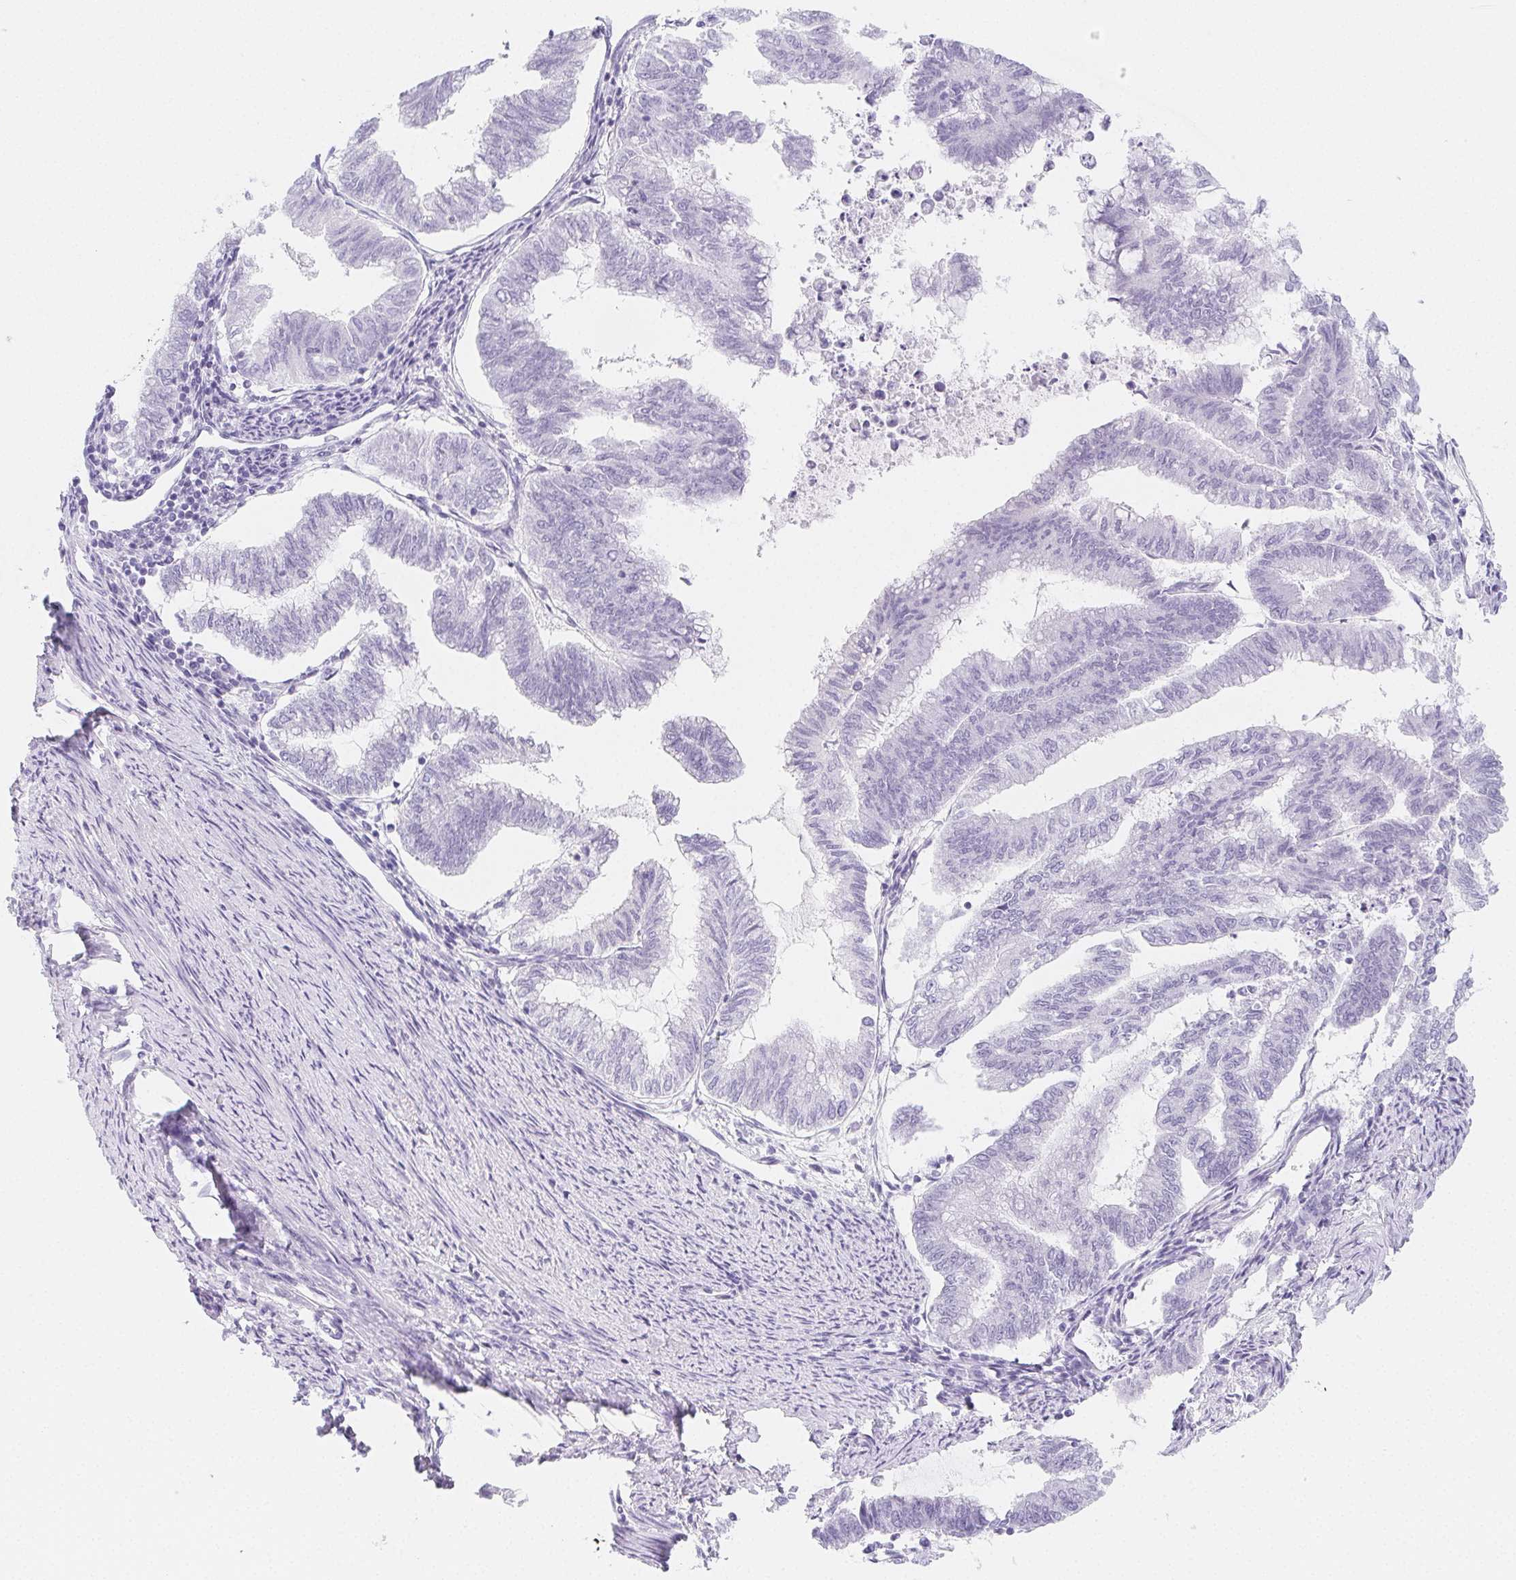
{"staining": {"intensity": "negative", "quantity": "none", "location": "none"}, "tissue": "endometrial cancer", "cell_type": "Tumor cells", "image_type": "cancer", "snomed": [{"axis": "morphology", "description": "Adenocarcinoma, NOS"}, {"axis": "topography", "description": "Endometrium"}], "caption": "An IHC micrograph of endometrial adenocarcinoma is shown. There is no staining in tumor cells of endometrial adenocarcinoma.", "gene": "ZBBX", "patient": {"sex": "female", "age": 79}}